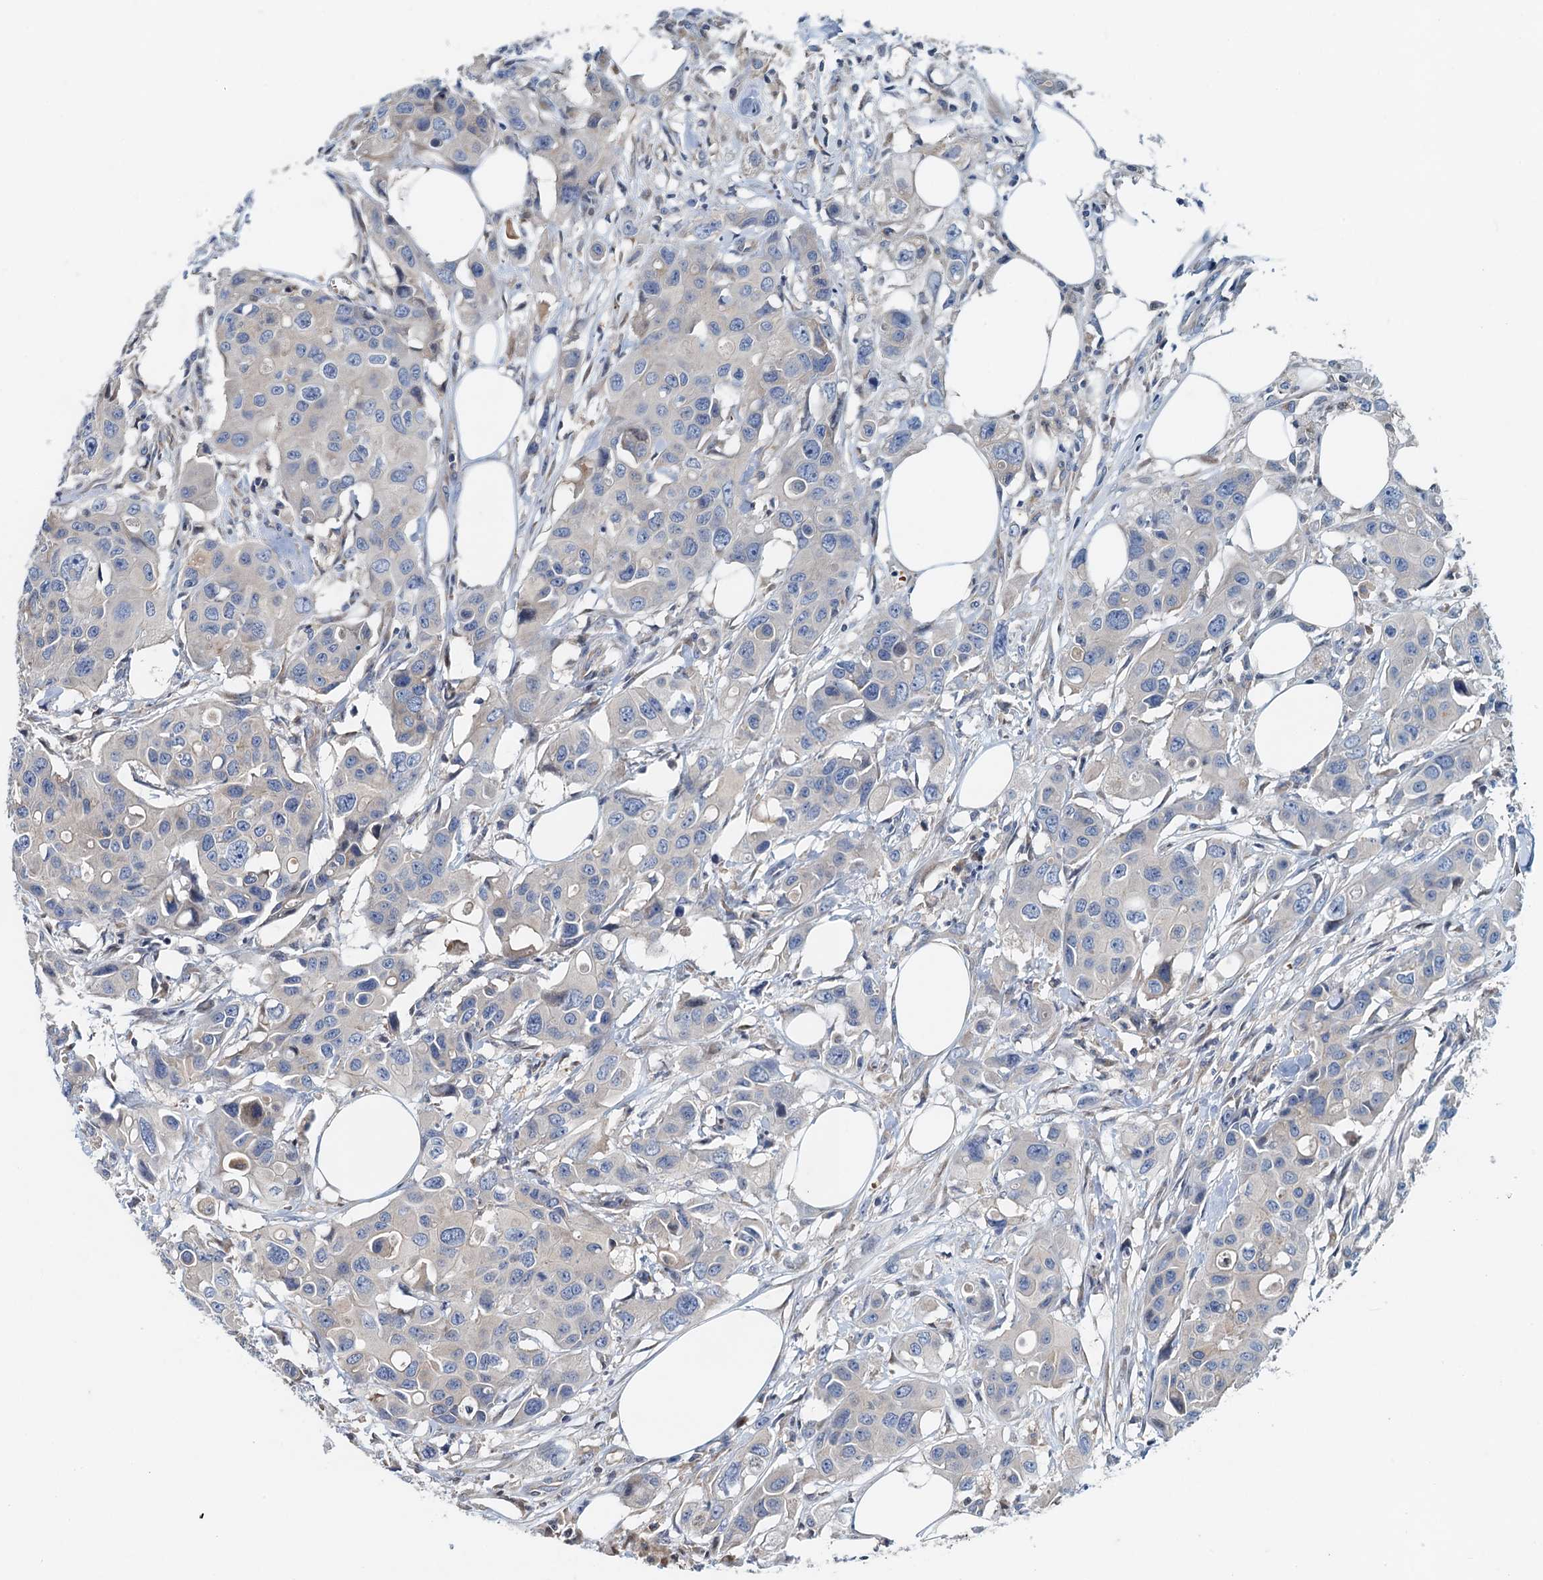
{"staining": {"intensity": "negative", "quantity": "none", "location": "none"}, "tissue": "colorectal cancer", "cell_type": "Tumor cells", "image_type": "cancer", "snomed": [{"axis": "morphology", "description": "Adenocarcinoma, NOS"}, {"axis": "topography", "description": "Colon"}], "caption": "A histopathology image of colorectal adenocarcinoma stained for a protein displays no brown staining in tumor cells.", "gene": "NBEA", "patient": {"sex": "male", "age": 77}}